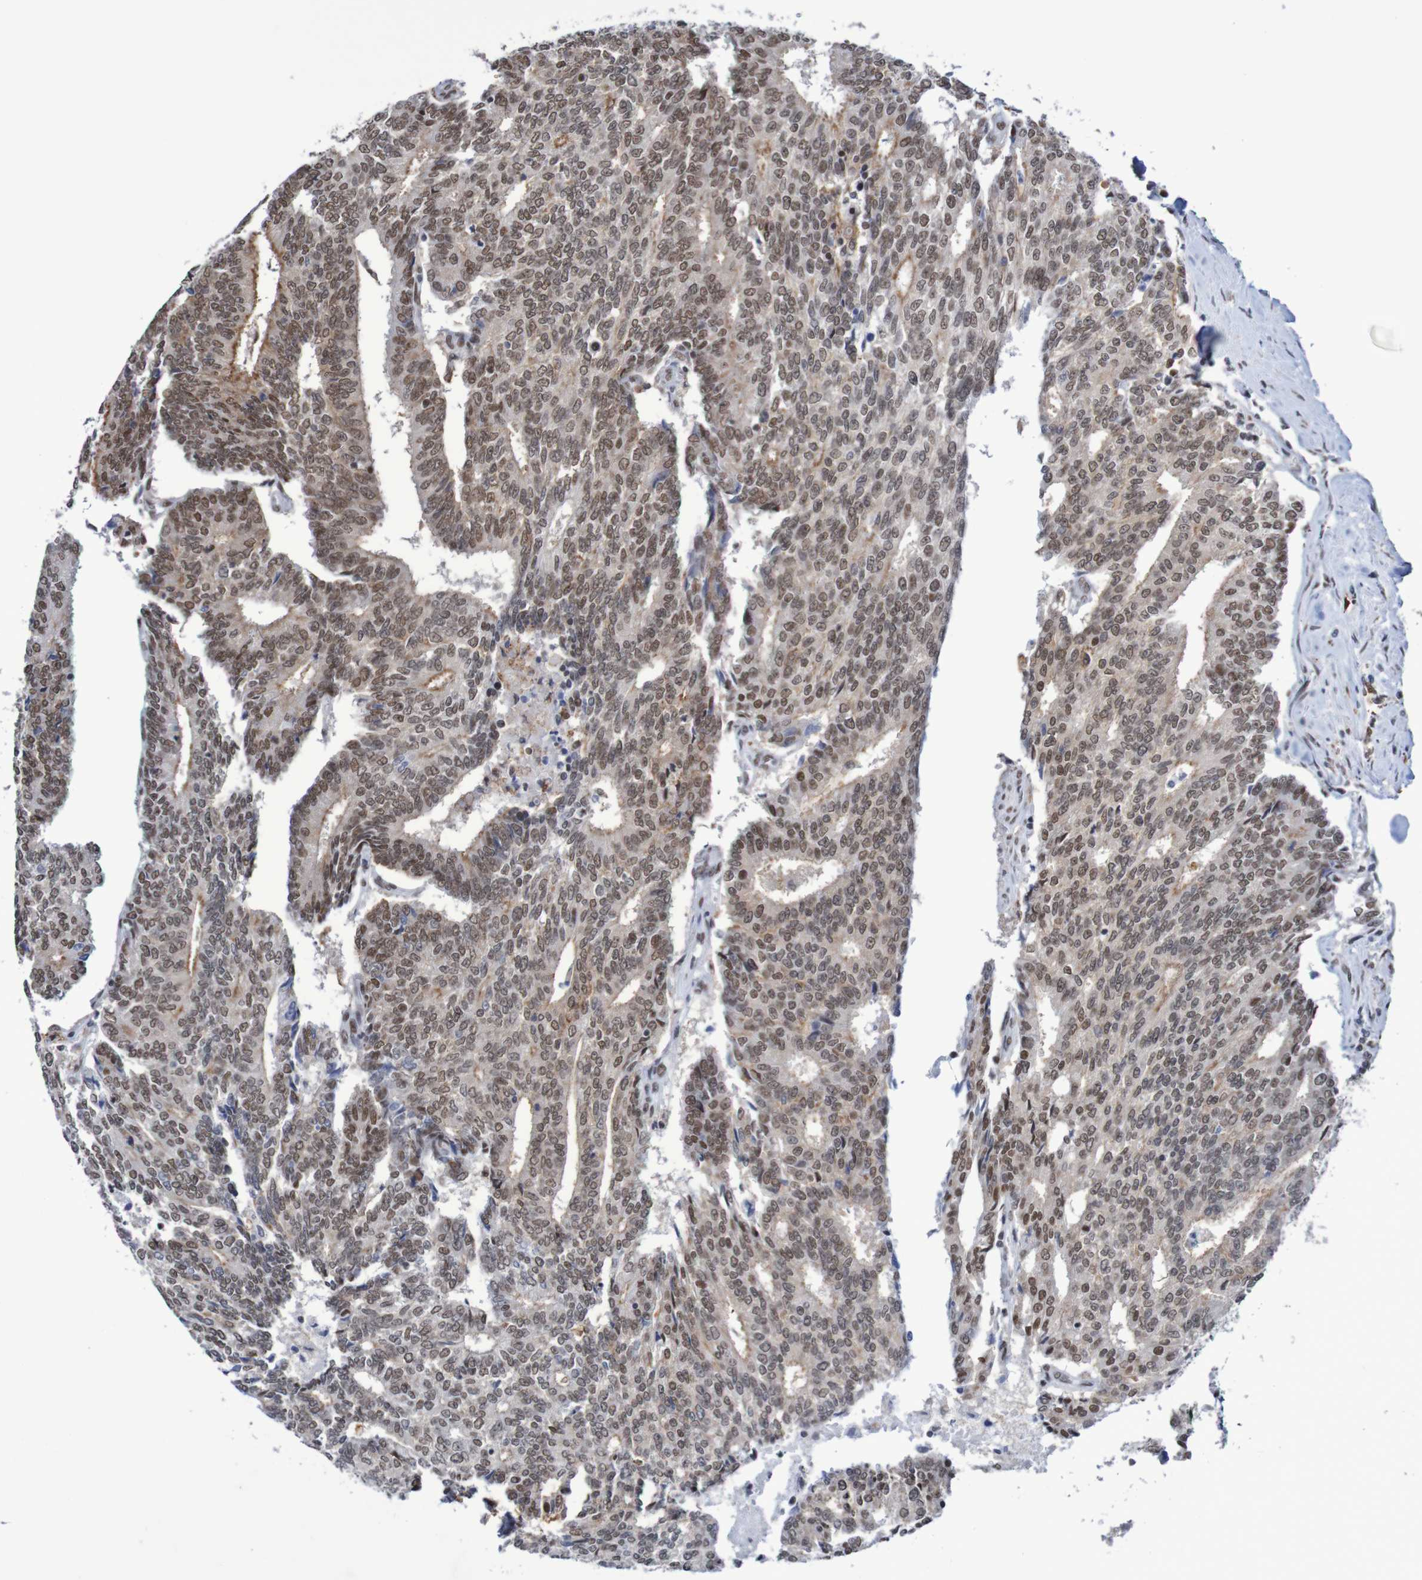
{"staining": {"intensity": "moderate", "quantity": ">75%", "location": "nuclear"}, "tissue": "prostate cancer", "cell_type": "Tumor cells", "image_type": "cancer", "snomed": [{"axis": "morphology", "description": "Normal tissue, NOS"}, {"axis": "morphology", "description": "Adenocarcinoma, High grade"}, {"axis": "topography", "description": "Prostate"}, {"axis": "topography", "description": "Seminal veicle"}], "caption": "A brown stain highlights moderate nuclear positivity of a protein in human prostate cancer (high-grade adenocarcinoma) tumor cells.", "gene": "MRTFB", "patient": {"sex": "male", "age": 55}}